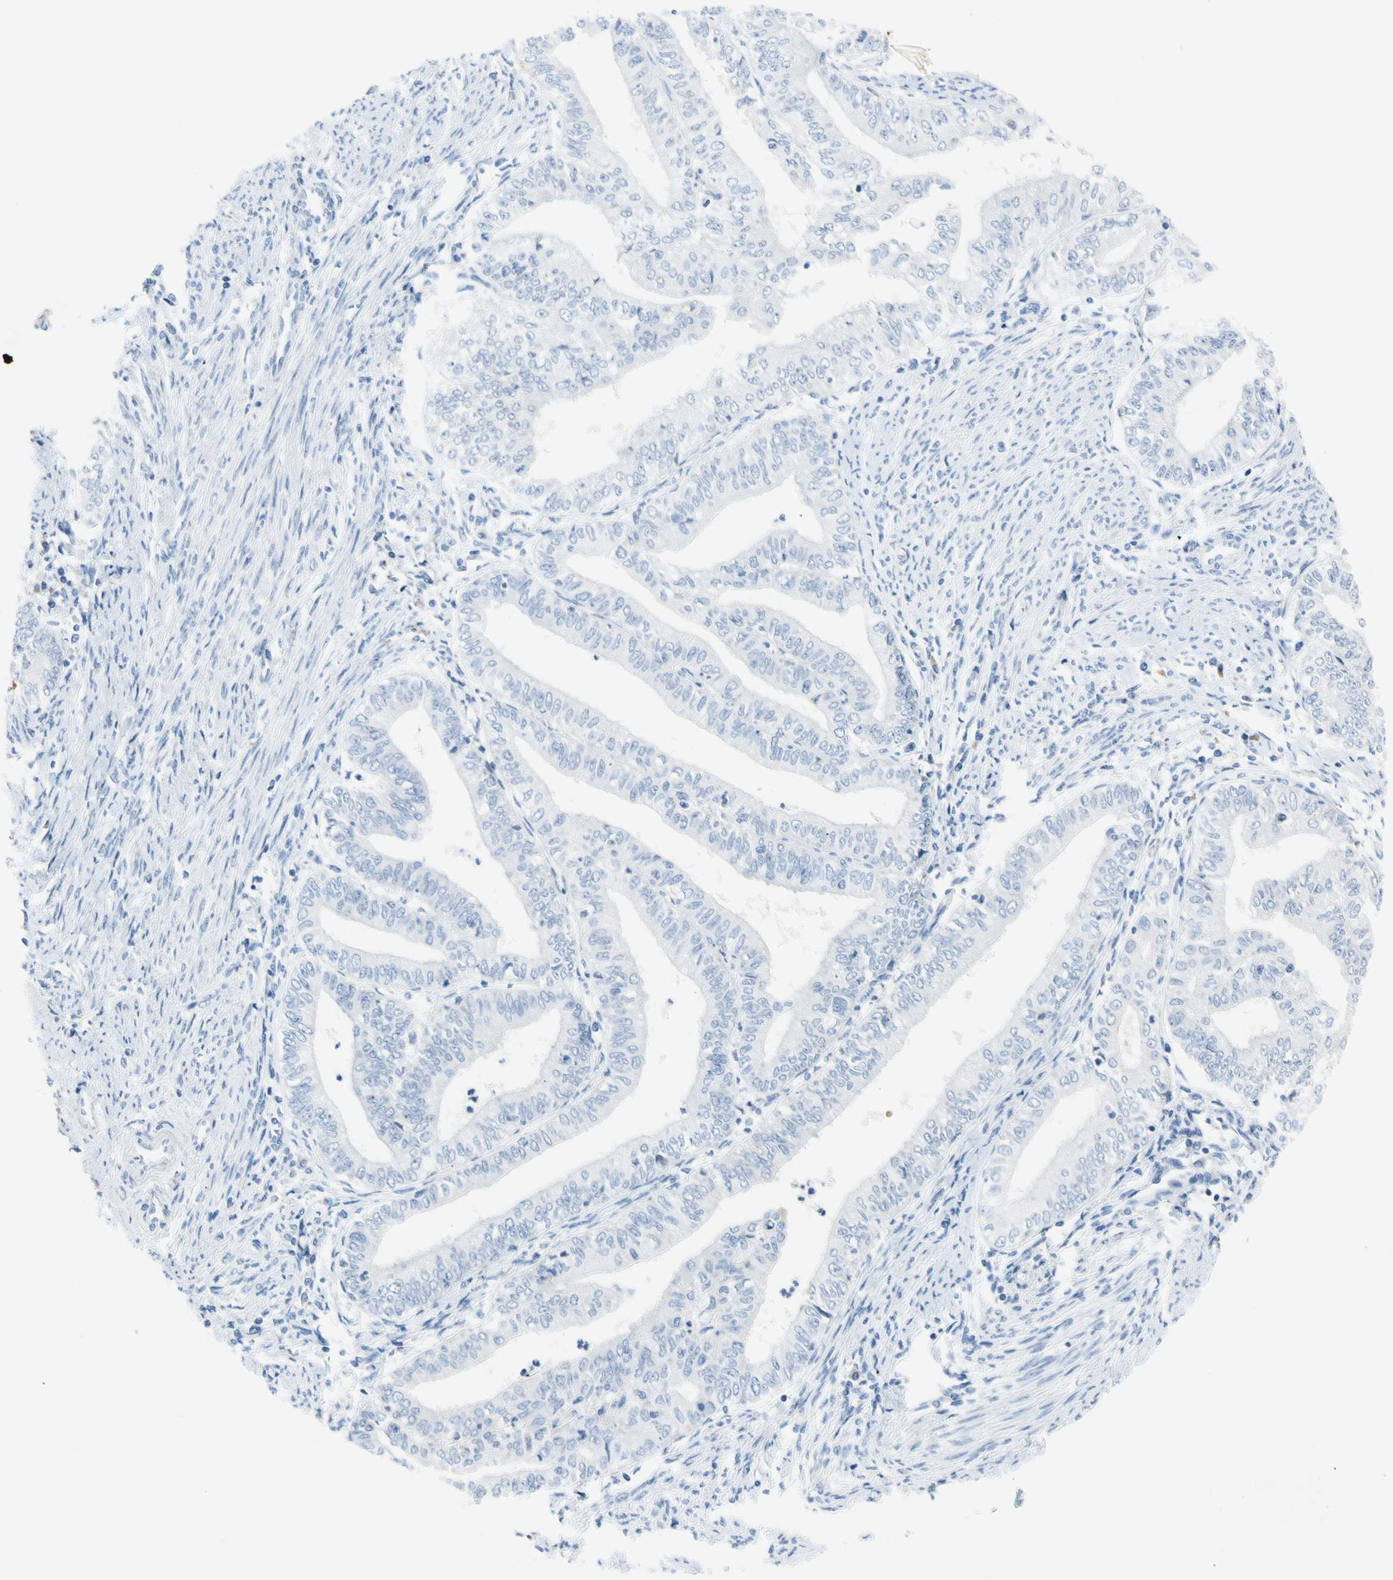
{"staining": {"intensity": "negative", "quantity": "none", "location": "none"}, "tissue": "endometrial cancer", "cell_type": "Tumor cells", "image_type": "cancer", "snomed": [{"axis": "morphology", "description": "Adenocarcinoma, NOS"}, {"axis": "topography", "description": "Endometrium"}], "caption": "This is an immunohistochemistry (IHC) histopathology image of endometrial cancer. There is no expression in tumor cells.", "gene": "CNDP1", "patient": {"sex": "female", "age": 66}}